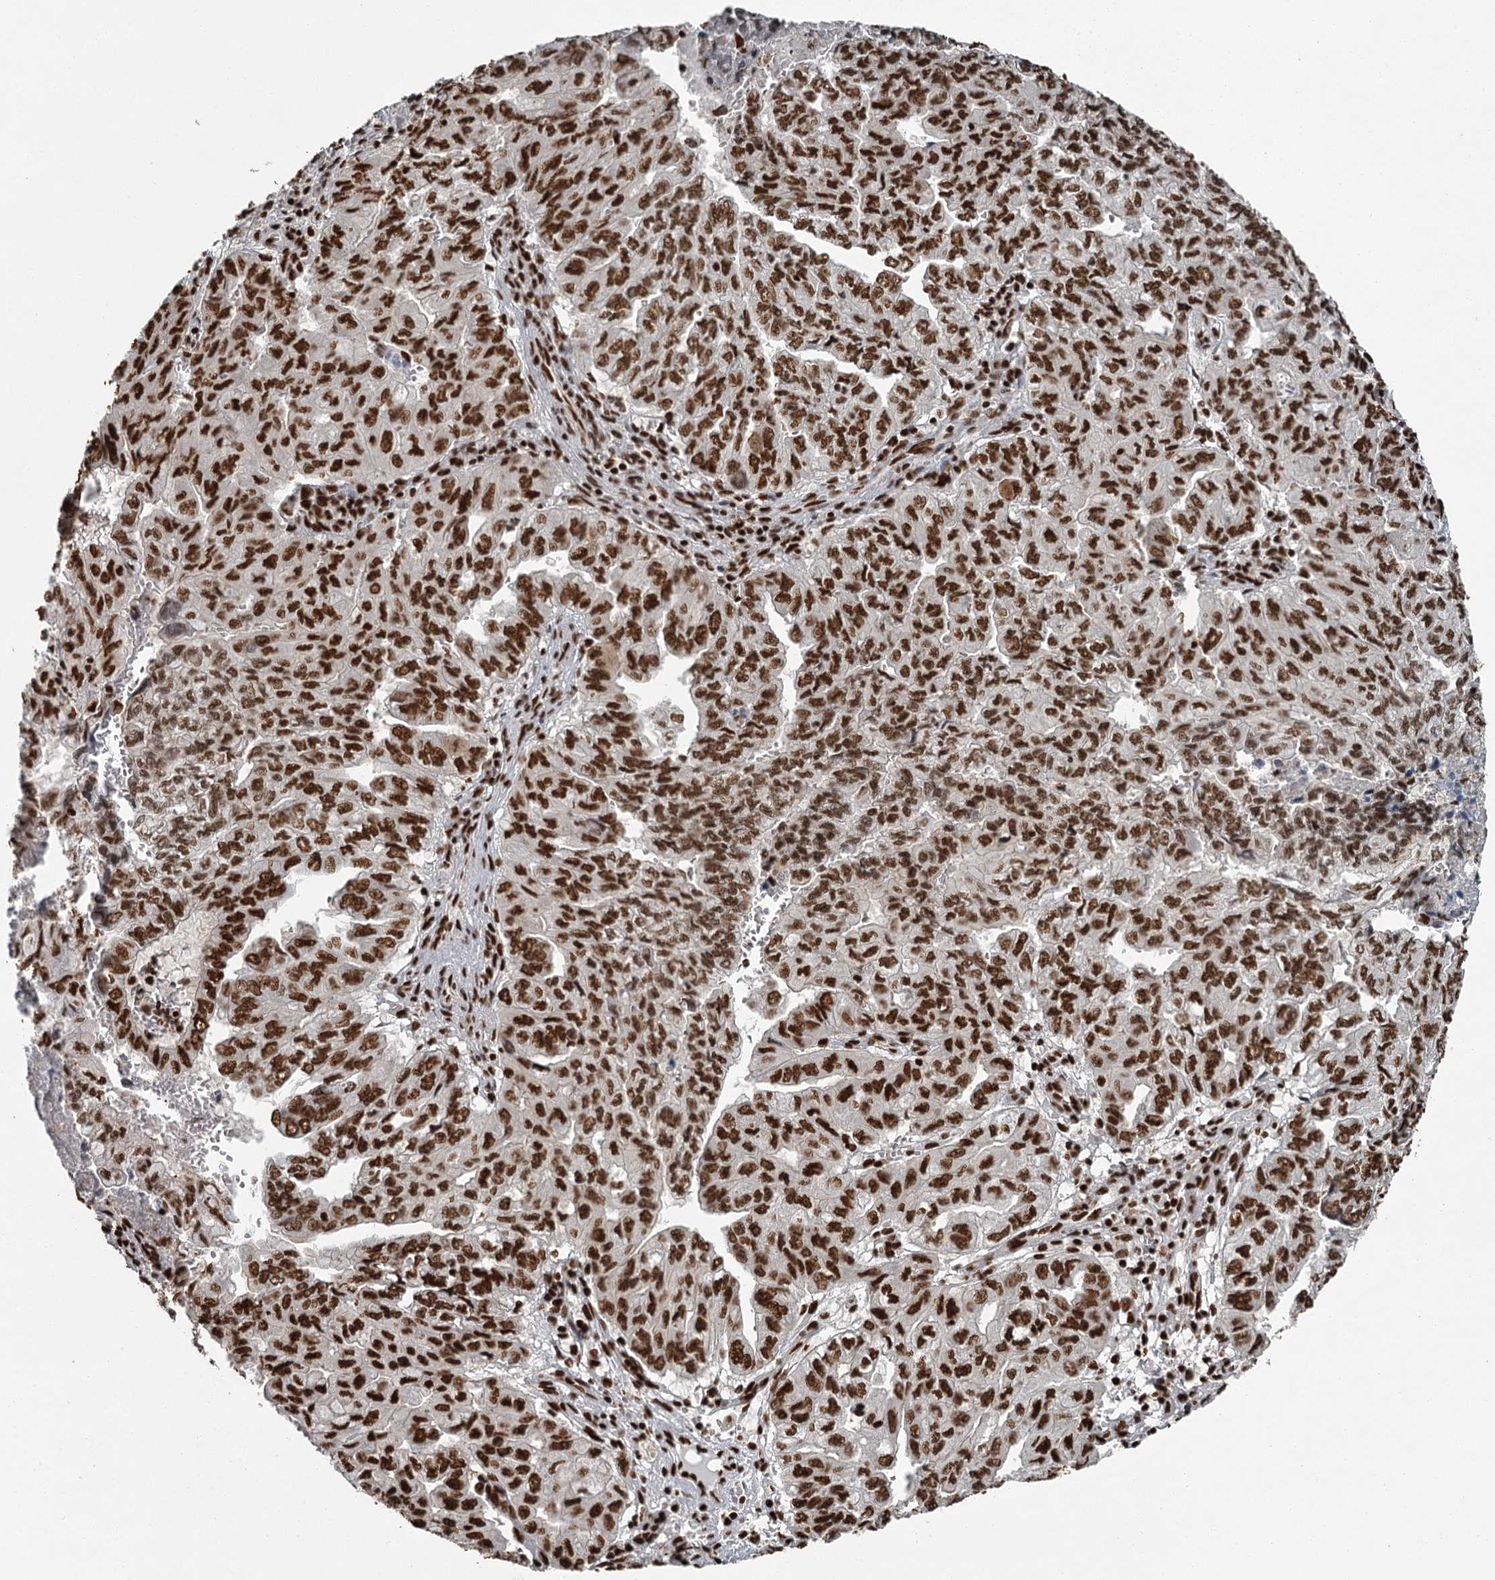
{"staining": {"intensity": "strong", "quantity": ">75%", "location": "nuclear"}, "tissue": "pancreatic cancer", "cell_type": "Tumor cells", "image_type": "cancer", "snomed": [{"axis": "morphology", "description": "Adenocarcinoma, NOS"}, {"axis": "topography", "description": "Pancreas"}], "caption": "An image of human adenocarcinoma (pancreatic) stained for a protein shows strong nuclear brown staining in tumor cells.", "gene": "RBBP7", "patient": {"sex": "male", "age": 51}}